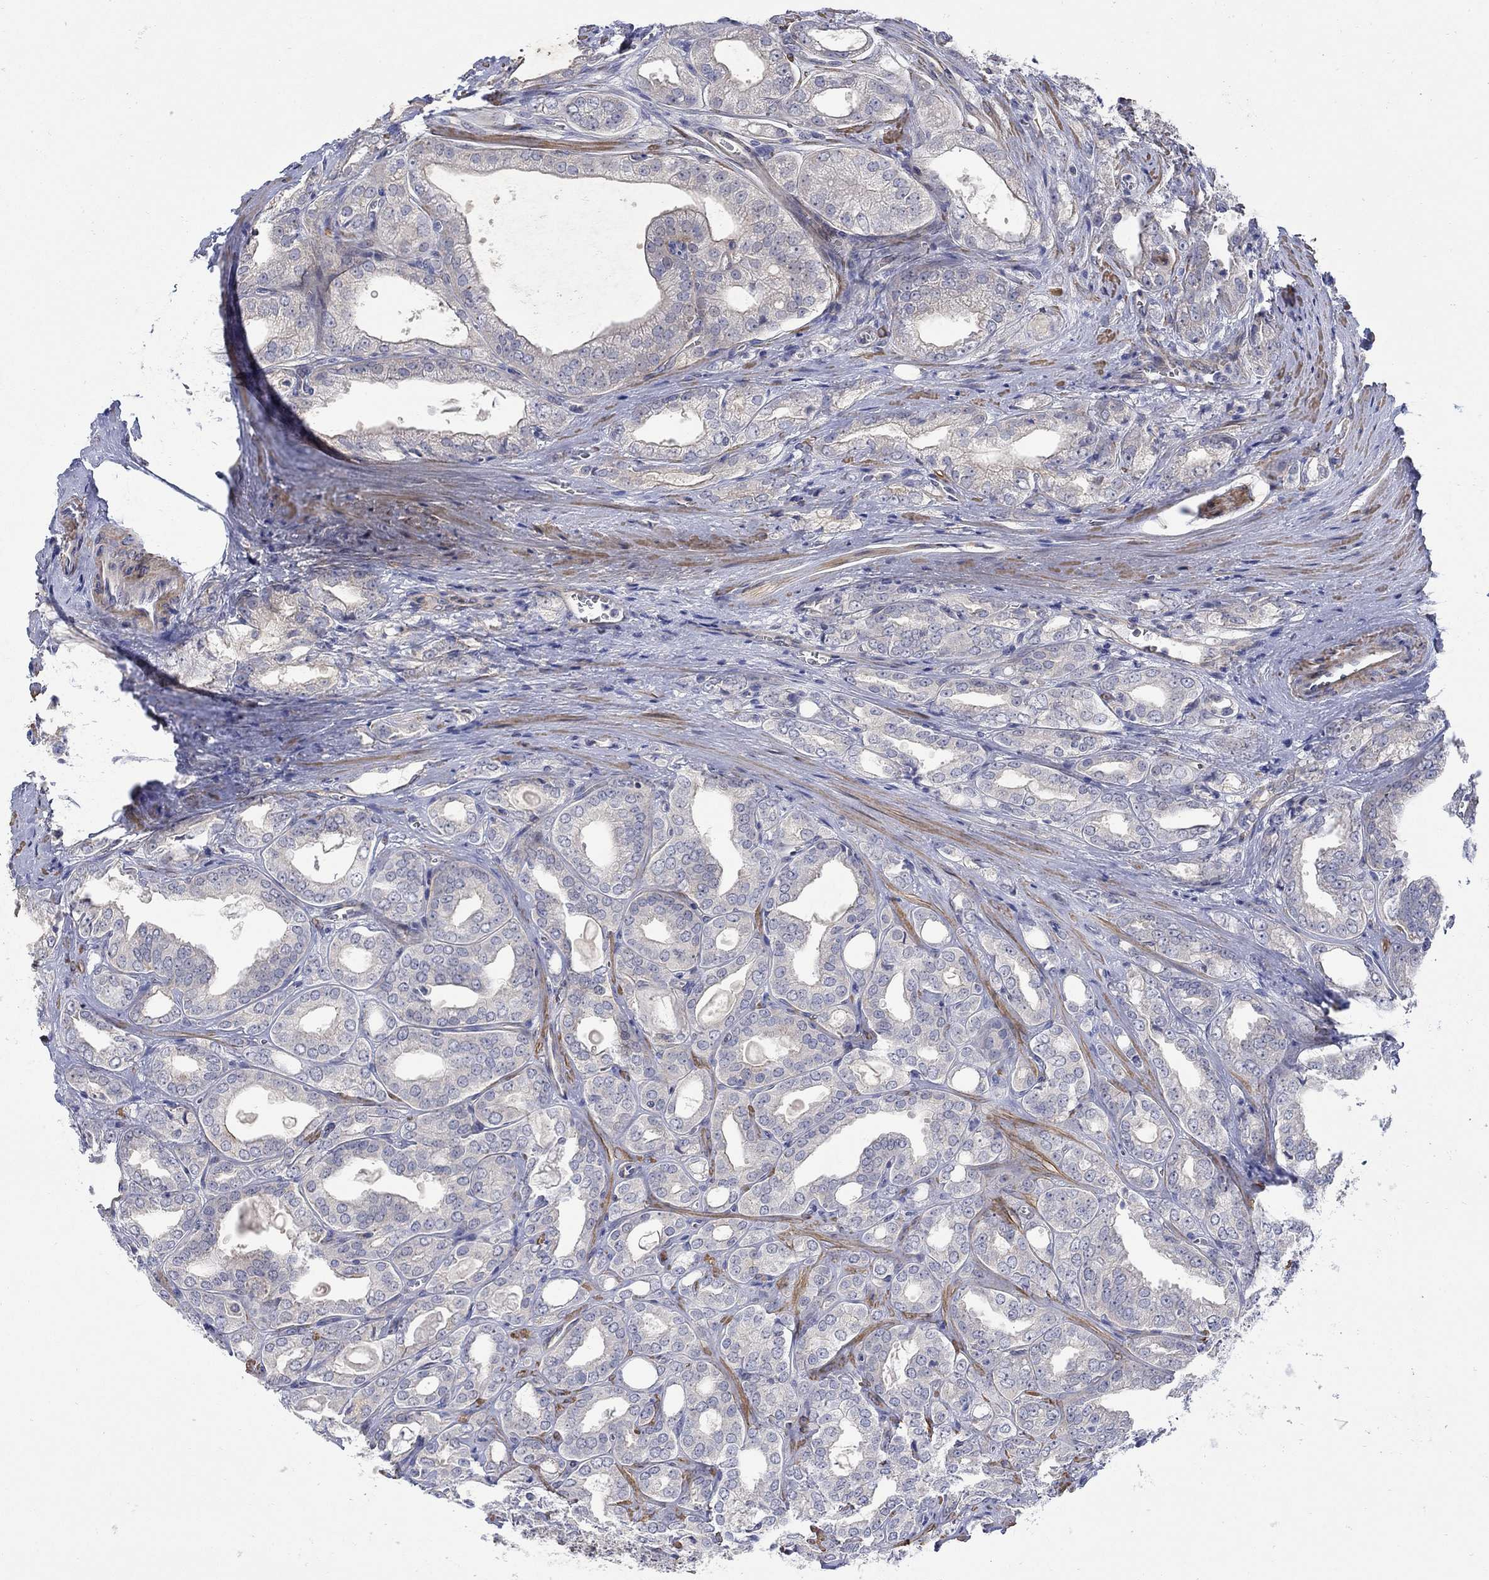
{"staining": {"intensity": "weak", "quantity": "<25%", "location": "cytoplasmic/membranous"}, "tissue": "prostate cancer", "cell_type": "Tumor cells", "image_type": "cancer", "snomed": [{"axis": "morphology", "description": "Adenocarcinoma, NOS"}, {"axis": "morphology", "description": "Adenocarcinoma, High grade"}, {"axis": "topography", "description": "Prostate"}], "caption": "An immunohistochemistry (IHC) histopathology image of prostate high-grade adenocarcinoma is shown. There is no staining in tumor cells of prostate high-grade adenocarcinoma.", "gene": "SCN7A", "patient": {"sex": "male", "age": 70}}